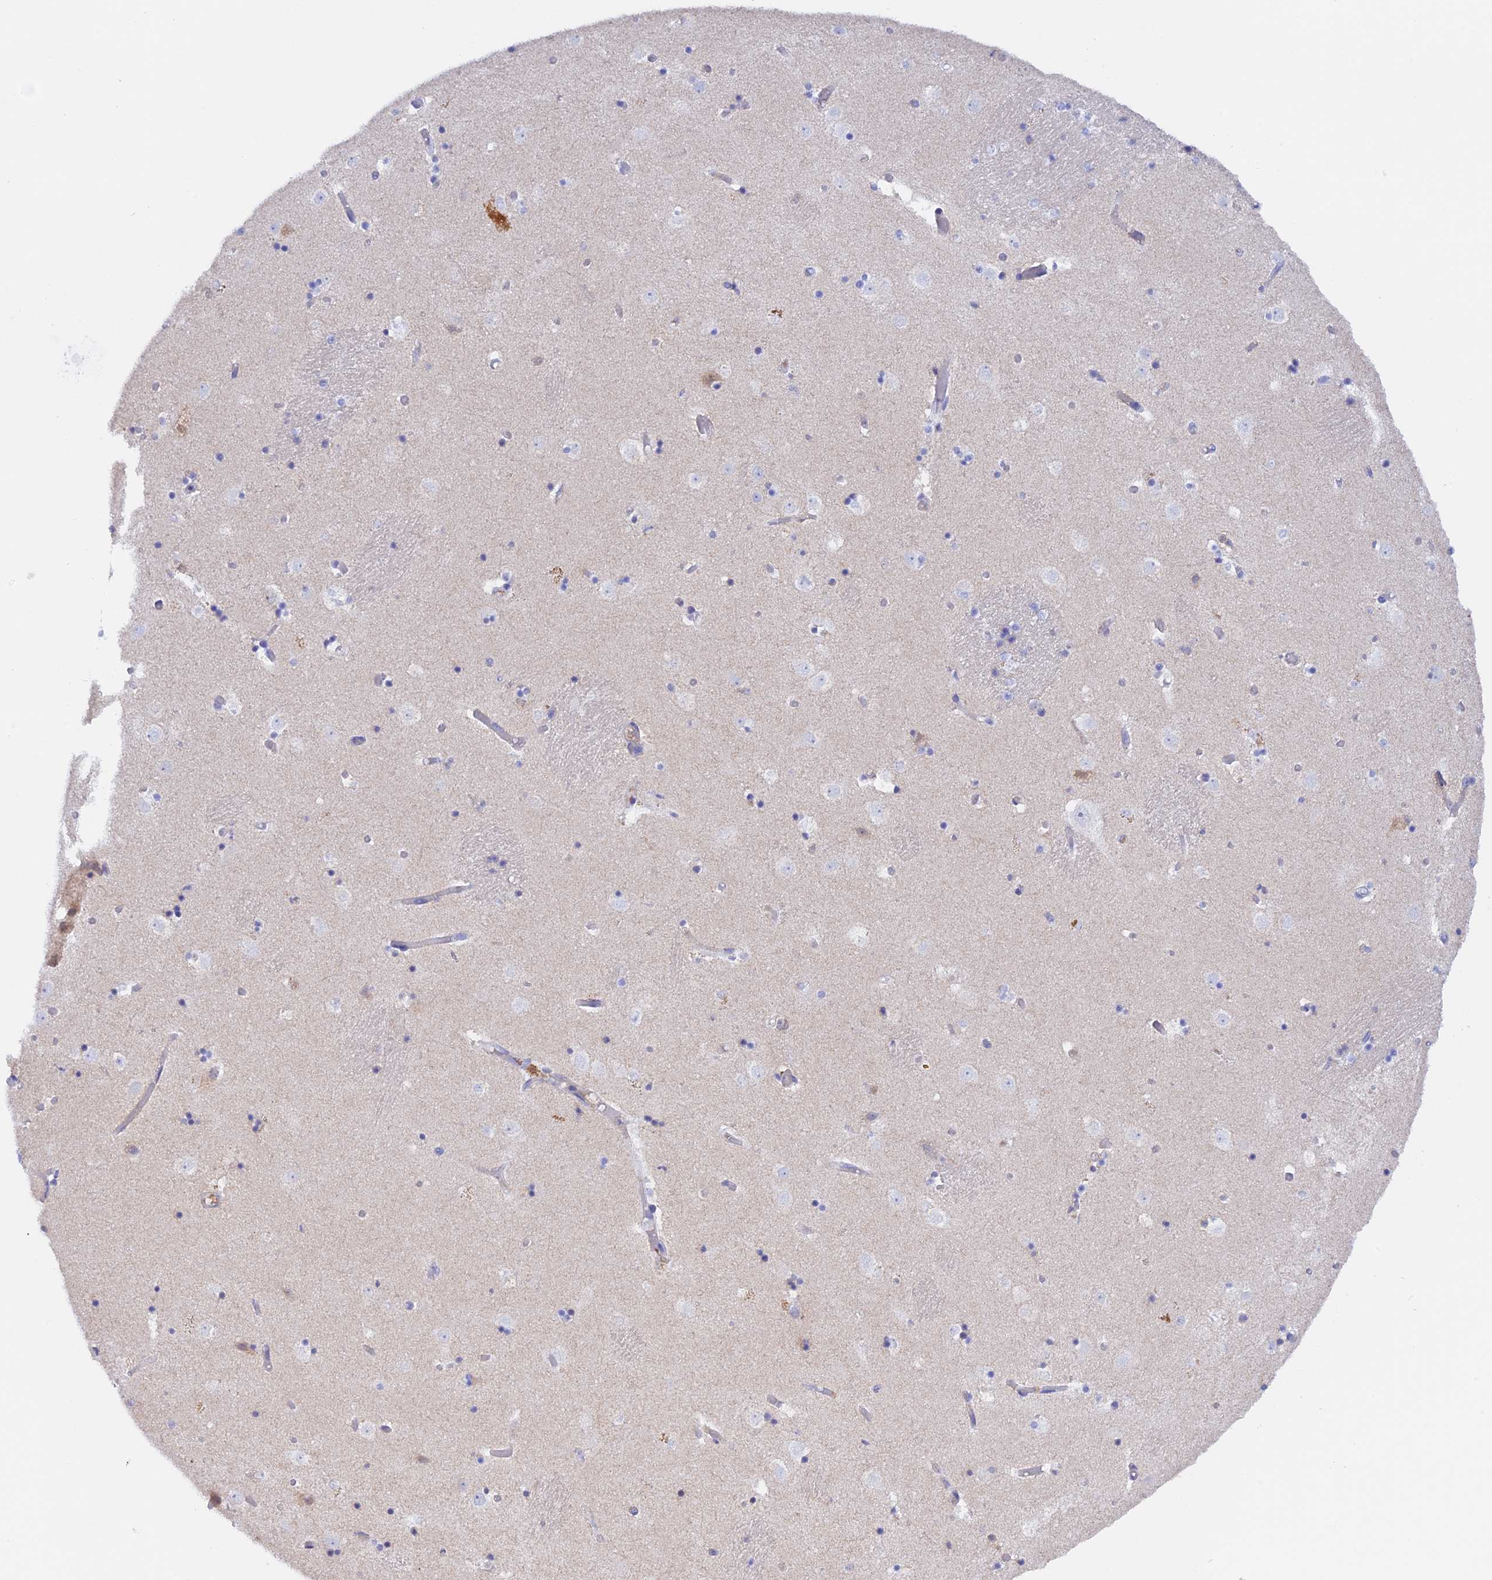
{"staining": {"intensity": "negative", "quantity": "none", "location": "none"}, "tissue": "caudate", "cell_type": "Glial cells", "image_type": "normal", "snomed": [{"axis": "morphology", "description": "Normal tissue, NOS"}, {"axis": "topography", "description": "Lateral ventricle wall"}], "caption": "An immunohistochemistry (IHC) histopathology image of benign caudate is shown. There is no staining in glial cells of caudate.", "gene": "ADGRA1", "patient": {"sex": "female", "age": 52}}